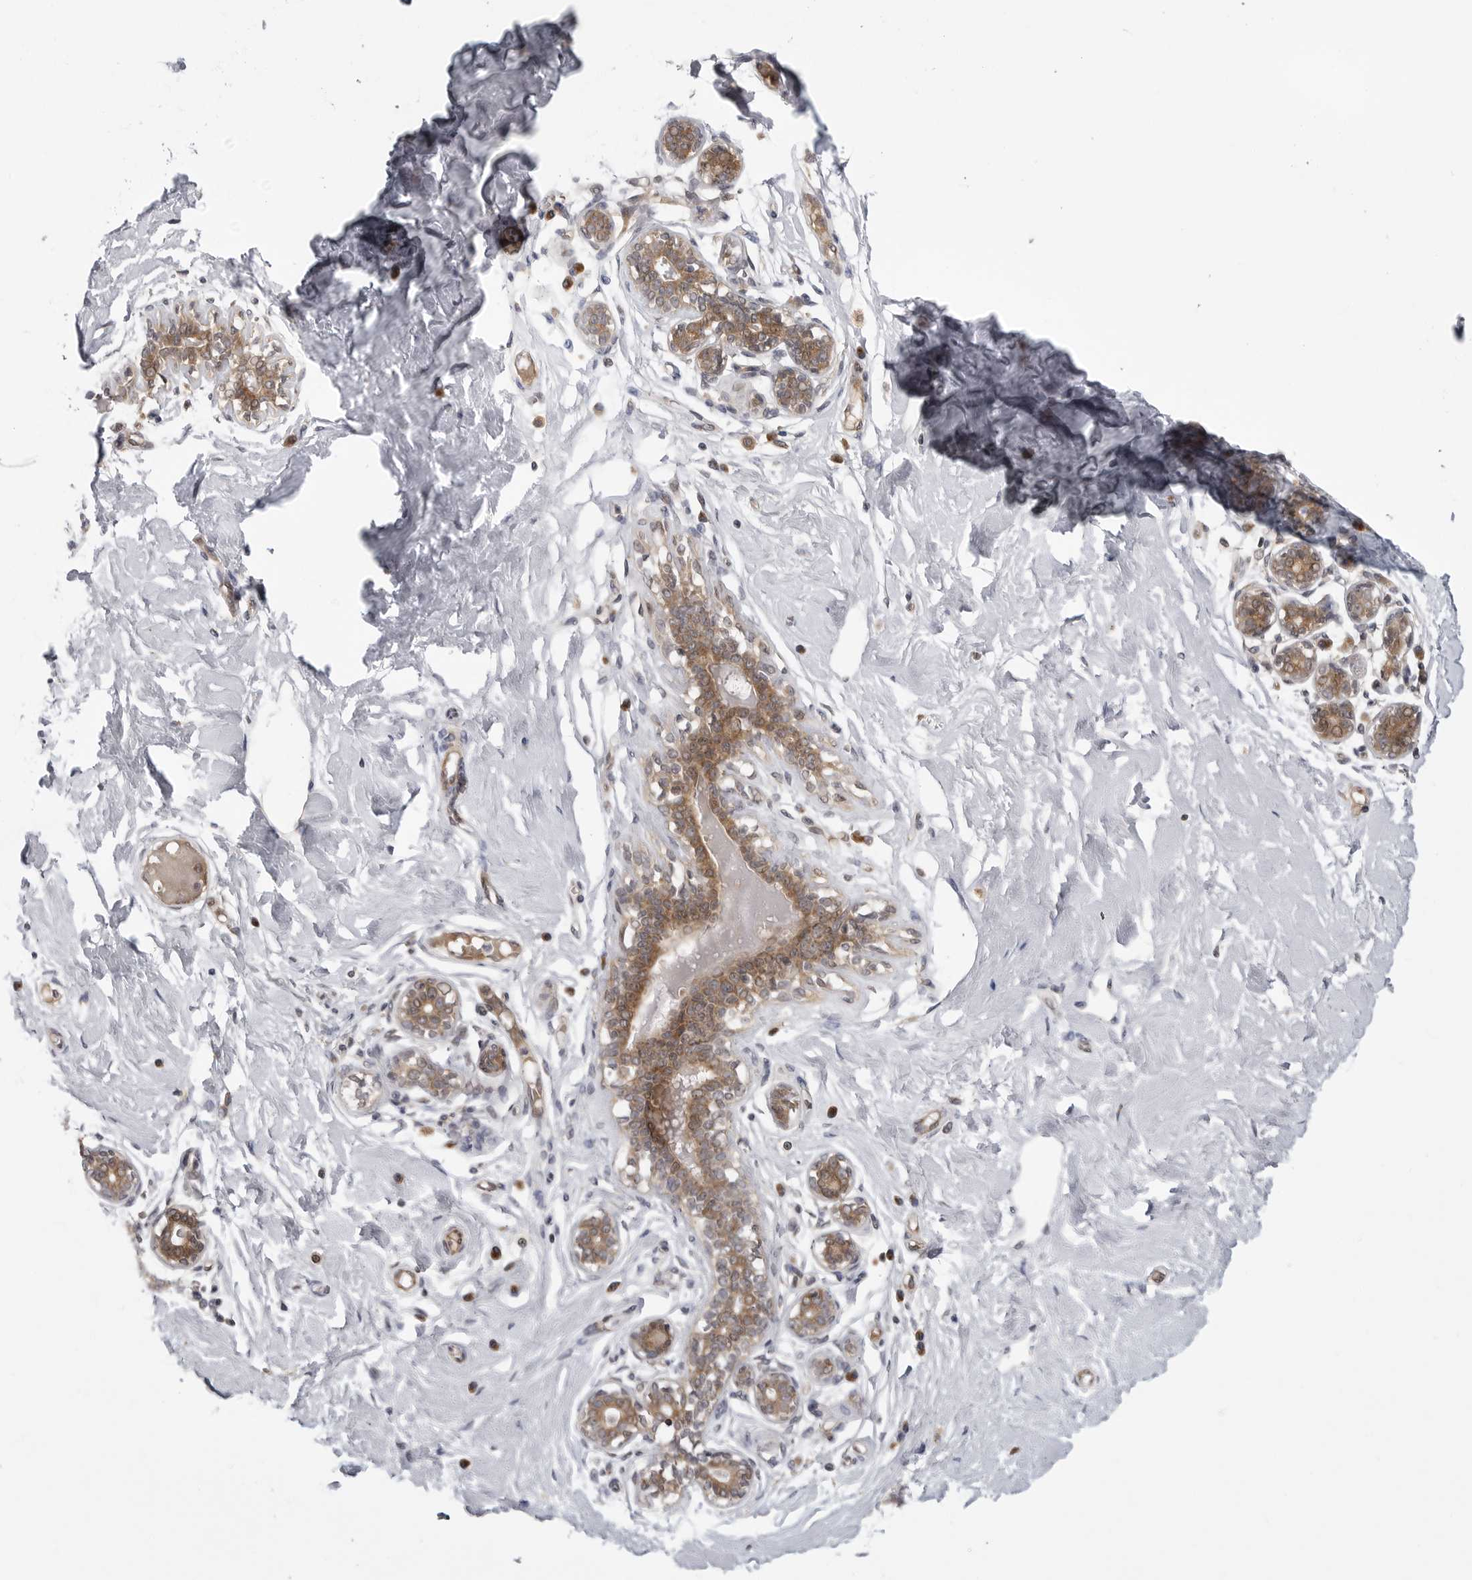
{"staining": {"intensity": "negative", "quantity": "none", "location": "none"}, "tissue": "breast", "cell_type": "Adipocytes", "image_type": "normal", "snomed": [{"axis": "morphology", "description": "Normal tissue, NOS"}, {"axis": "morphology", "description": "Adenoma, NOS"}, {"axis": "topography", "description": "Breast"}], "caption": "Immunohistochemistry (IHC) micrograph of normal breast: human breast stained with DAB reveals no significant protein positivity in adipocytes. (Immunohistochemistry (IHC), brightfield microscopy, high magnification).", "gene": "LRRC45", "patient": {"sex": "female", "age": 23}}